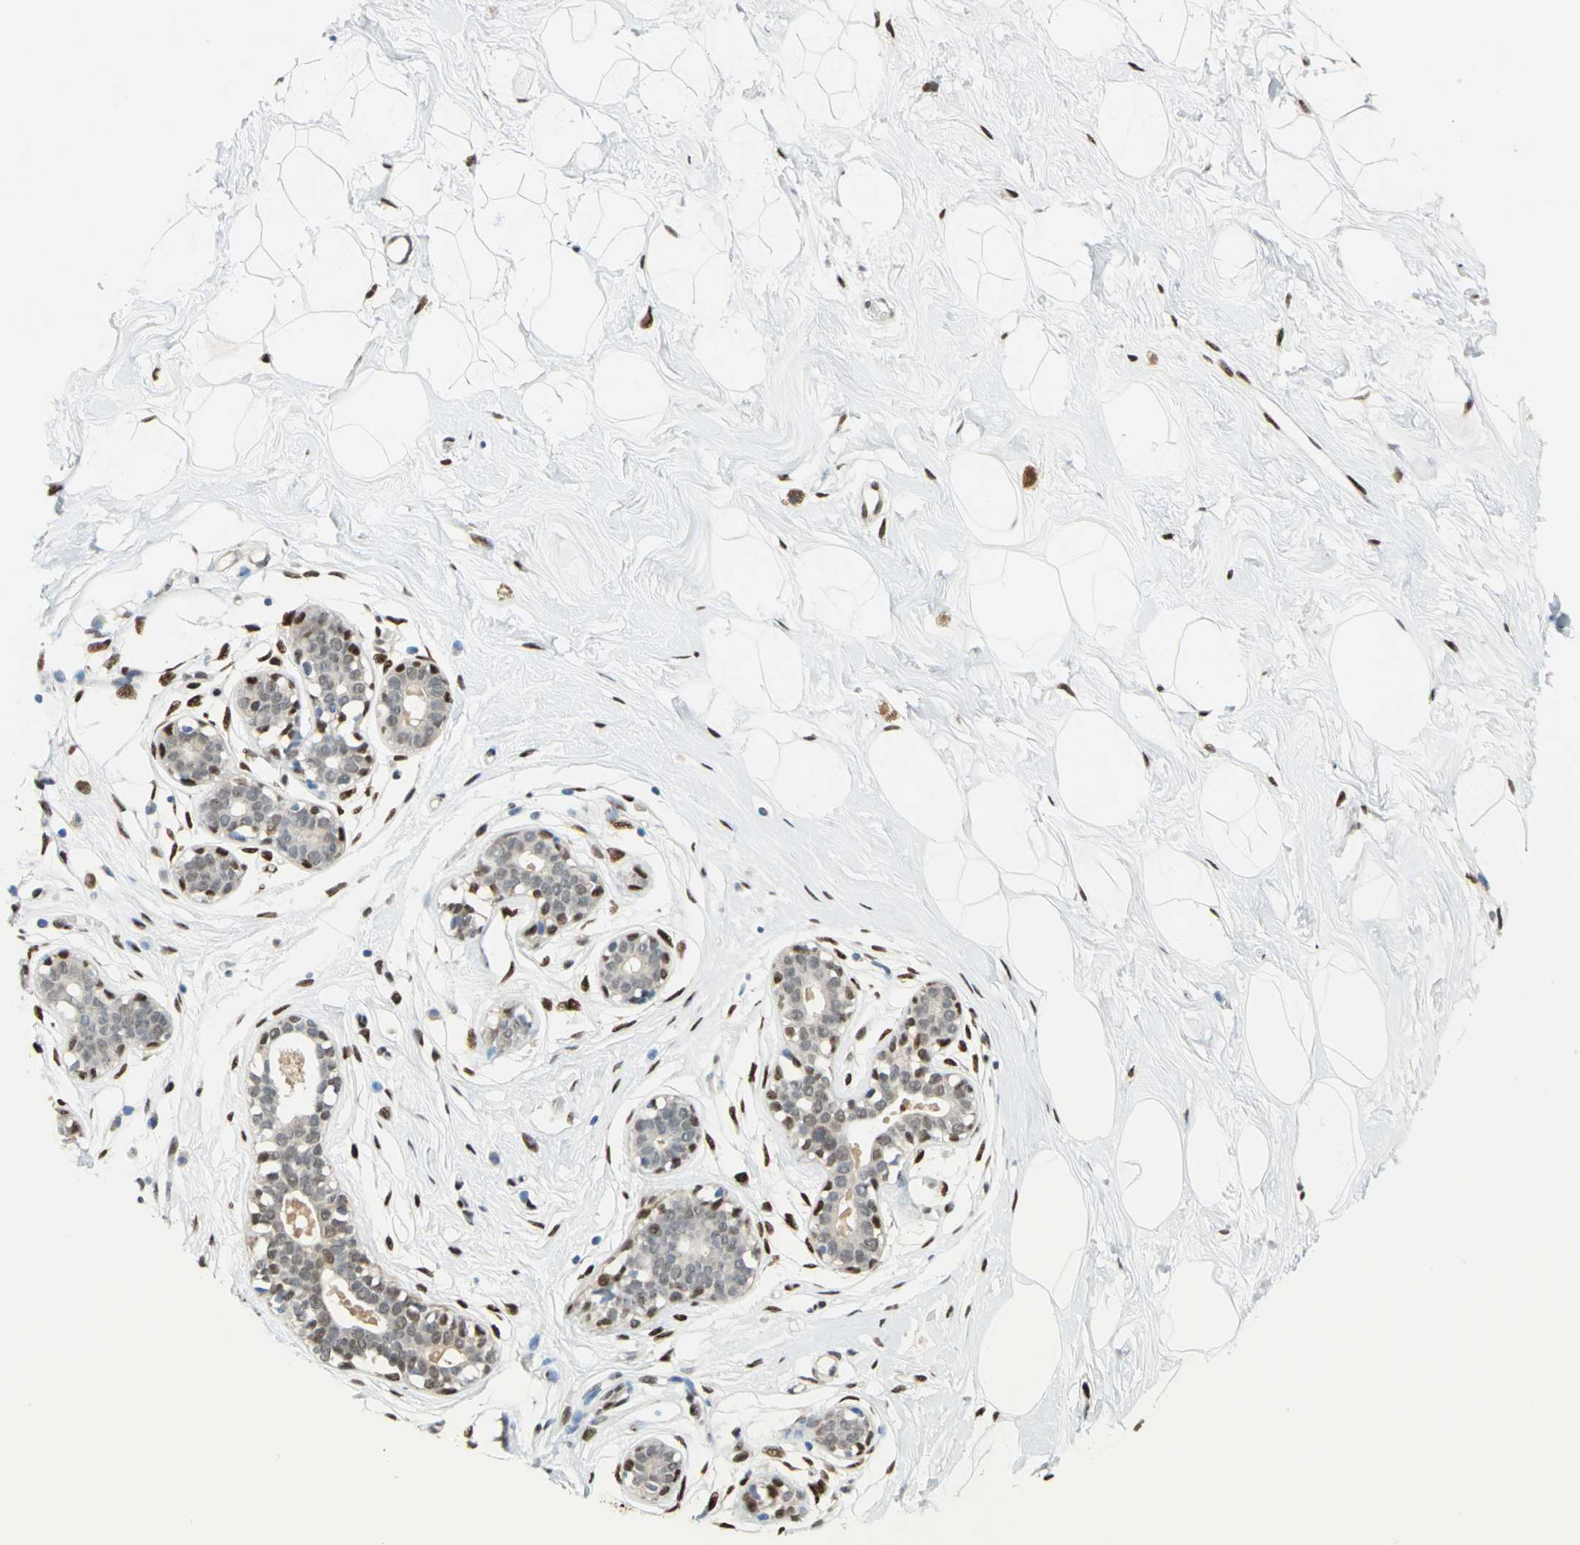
{"staining": {"intensity": "moderate", "quantity": ">75%", "location": "nuclear"}, "tissue": "breast", "cell_type": "Adipocytes", "image_type": "normal", "snomed": [{"axis": "morphology", "description": "Normal tissue, NOS"}, {"axis": "topography", "description": "Breast"}], "caption": "A brown stain highlights moderate nuclear positivity of a protein in adipocytes of unremarkable breast. The staining was performed using DAB (3,3'-diaminobenzidine) to visualize the protein expression in brown, while the nuclei were stained in blue with hematoxylin (Magnification: 20x).", "gene": "RBFOX2", "patient": {"sex": "female", "age": 23}}